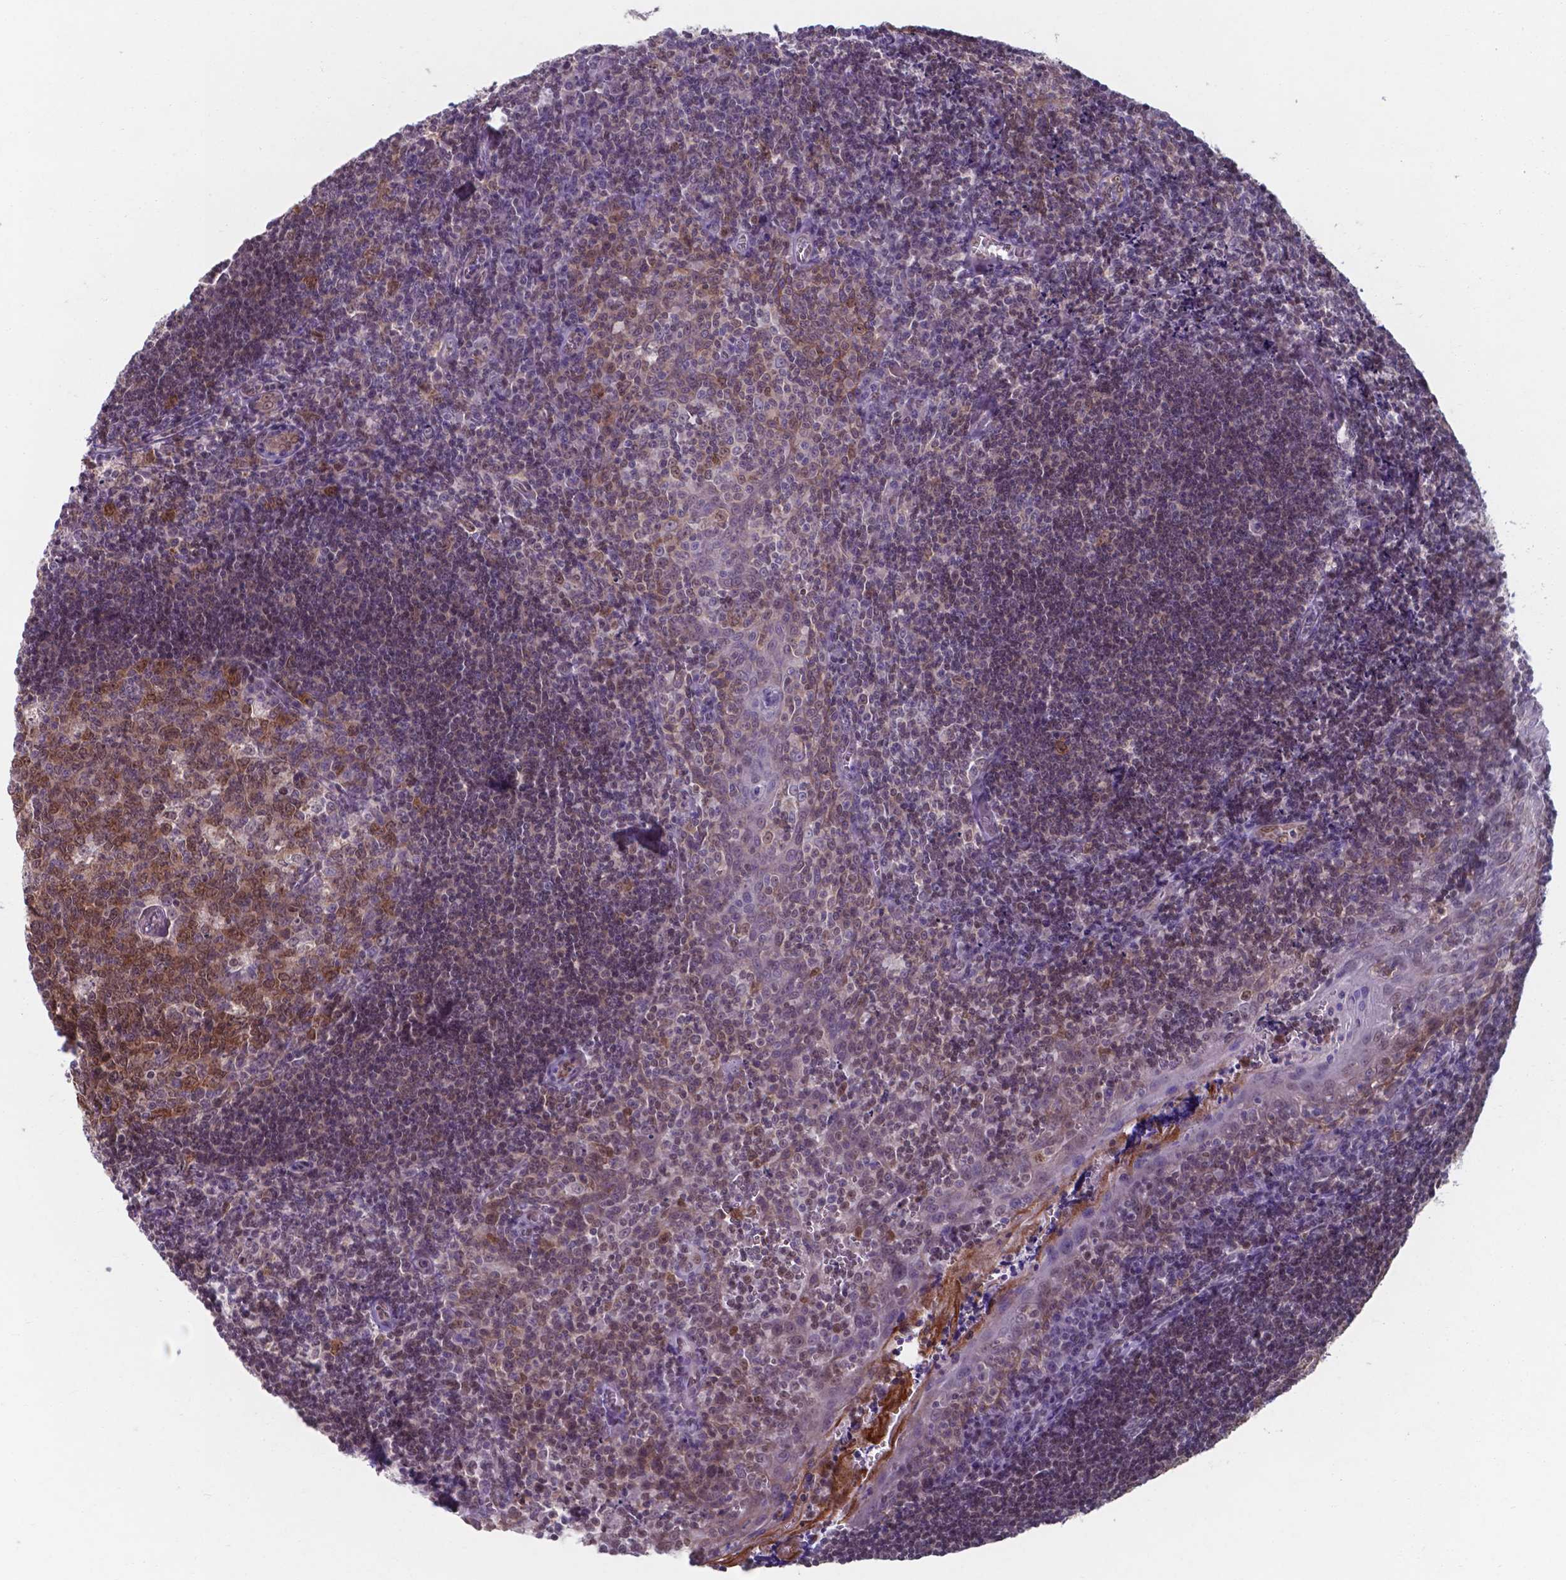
{"staining": {"intensity": "moderate", "quantity": "25%-75%", "location": "cytoplasmic/membranous,nuclear"}, "tissue": "tonsil", "cell_type": "Germinal center cells", "image_type": "normal", "snomed": [{"axis": "morphology", "description": "Normal tissue, NOS"}, {"axis": "morphology", "description": "Inflammation, NOS"}, {"axis": "topography", "description": "Tonsil"}], "caption": "Tonsil stained with a protein marker demonstrates moderate staining in germinal center cells.", "gene": "UBE2E2", "patient": {"sex": "female", "age": 31}}